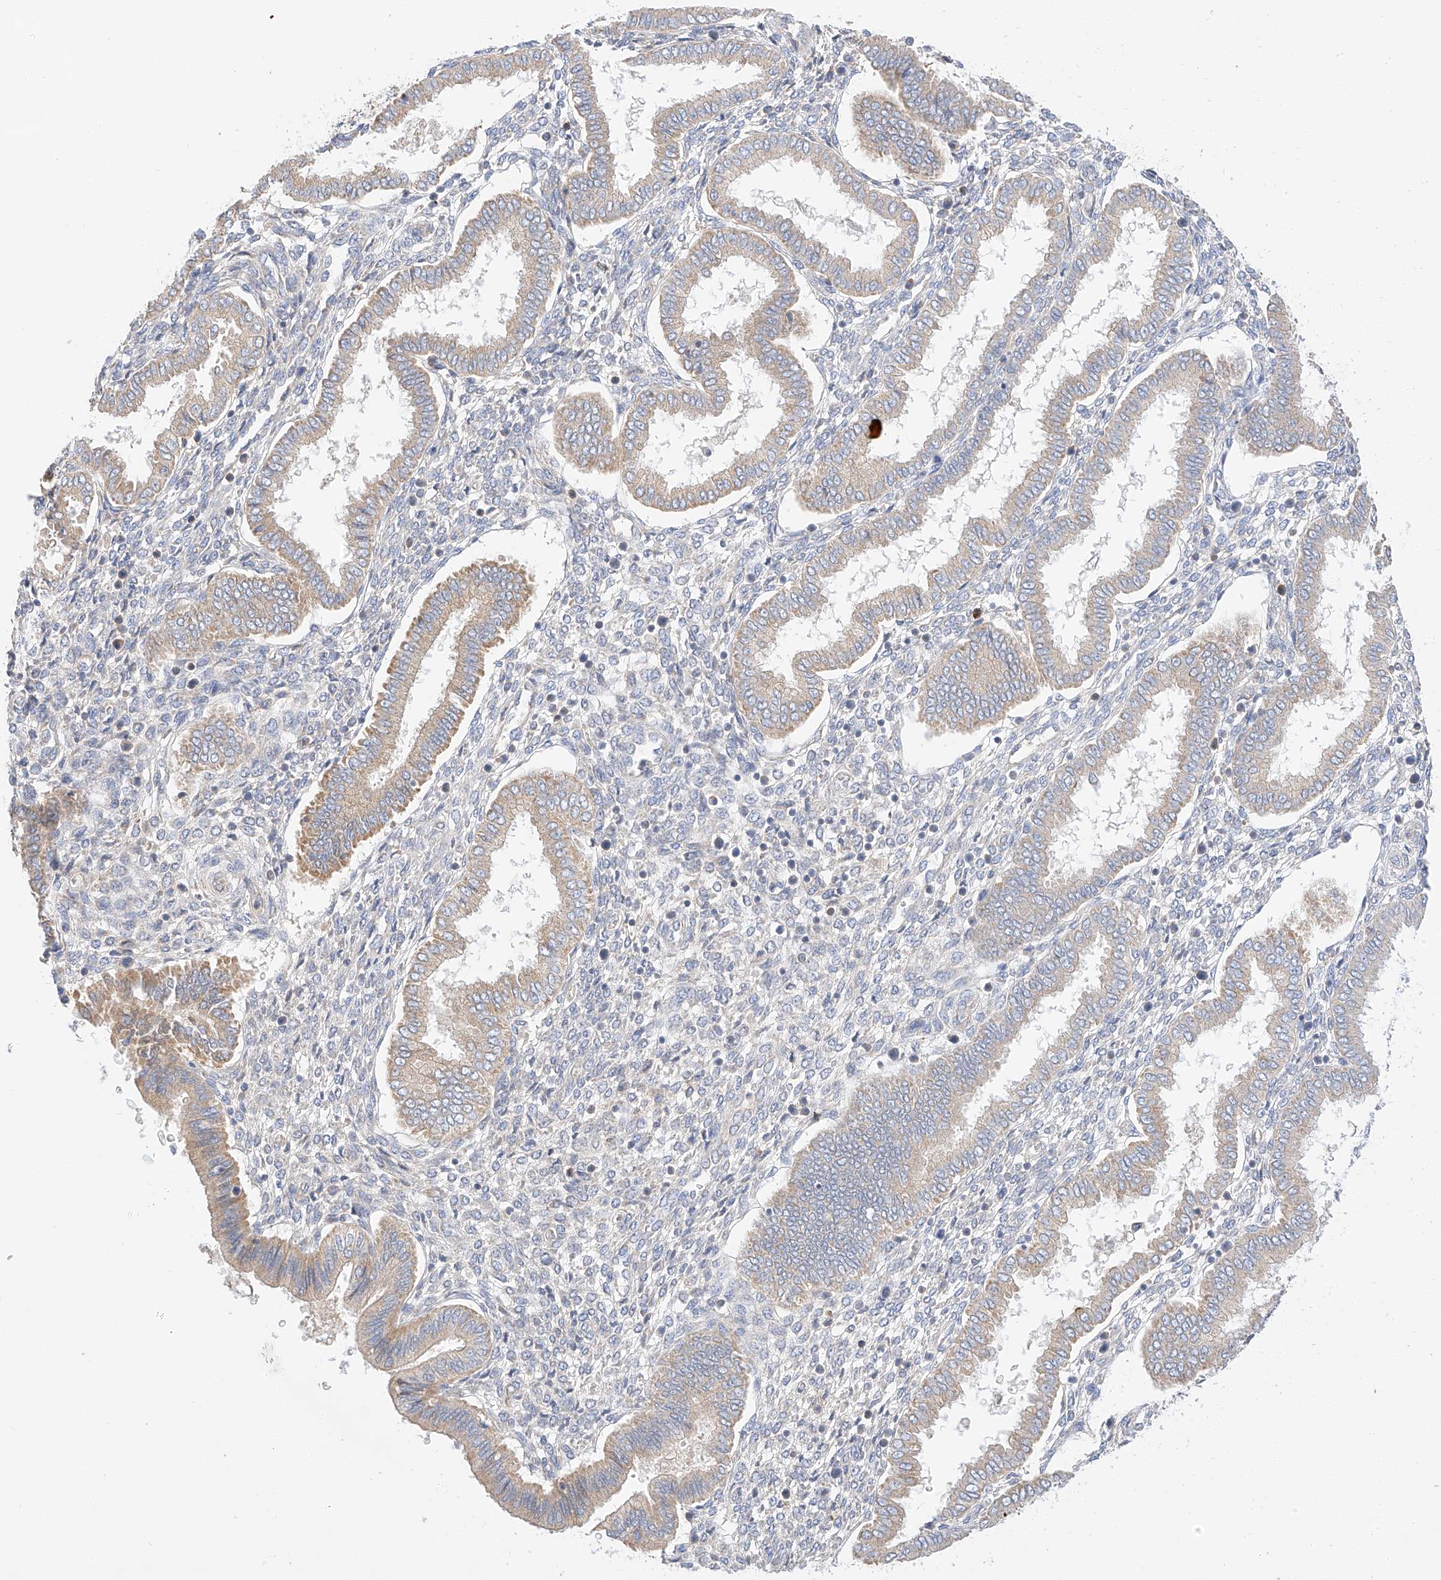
{"staining": {"intensity": "negative", "quantity": "none", "location": "none"}, "tissue": "endometrium", "cell_type": "Cells in endometrial stroma", "image_type": "normal", "snomed": [{"axis": "morphology", "description": "Normal tissue, NOS"}, {"axis": "topography", "description": "Endometrium"}], "caption": "Immunohistochemistry of unremarkable endometrium reveals no positivity in cells in endometrial stroma. The staining is performed using DAB brown chromogen with nuclei counter-stained in using hematoxylin.", "gene": "C6orf118", "patient": {"sex": "female", "age": 24}}